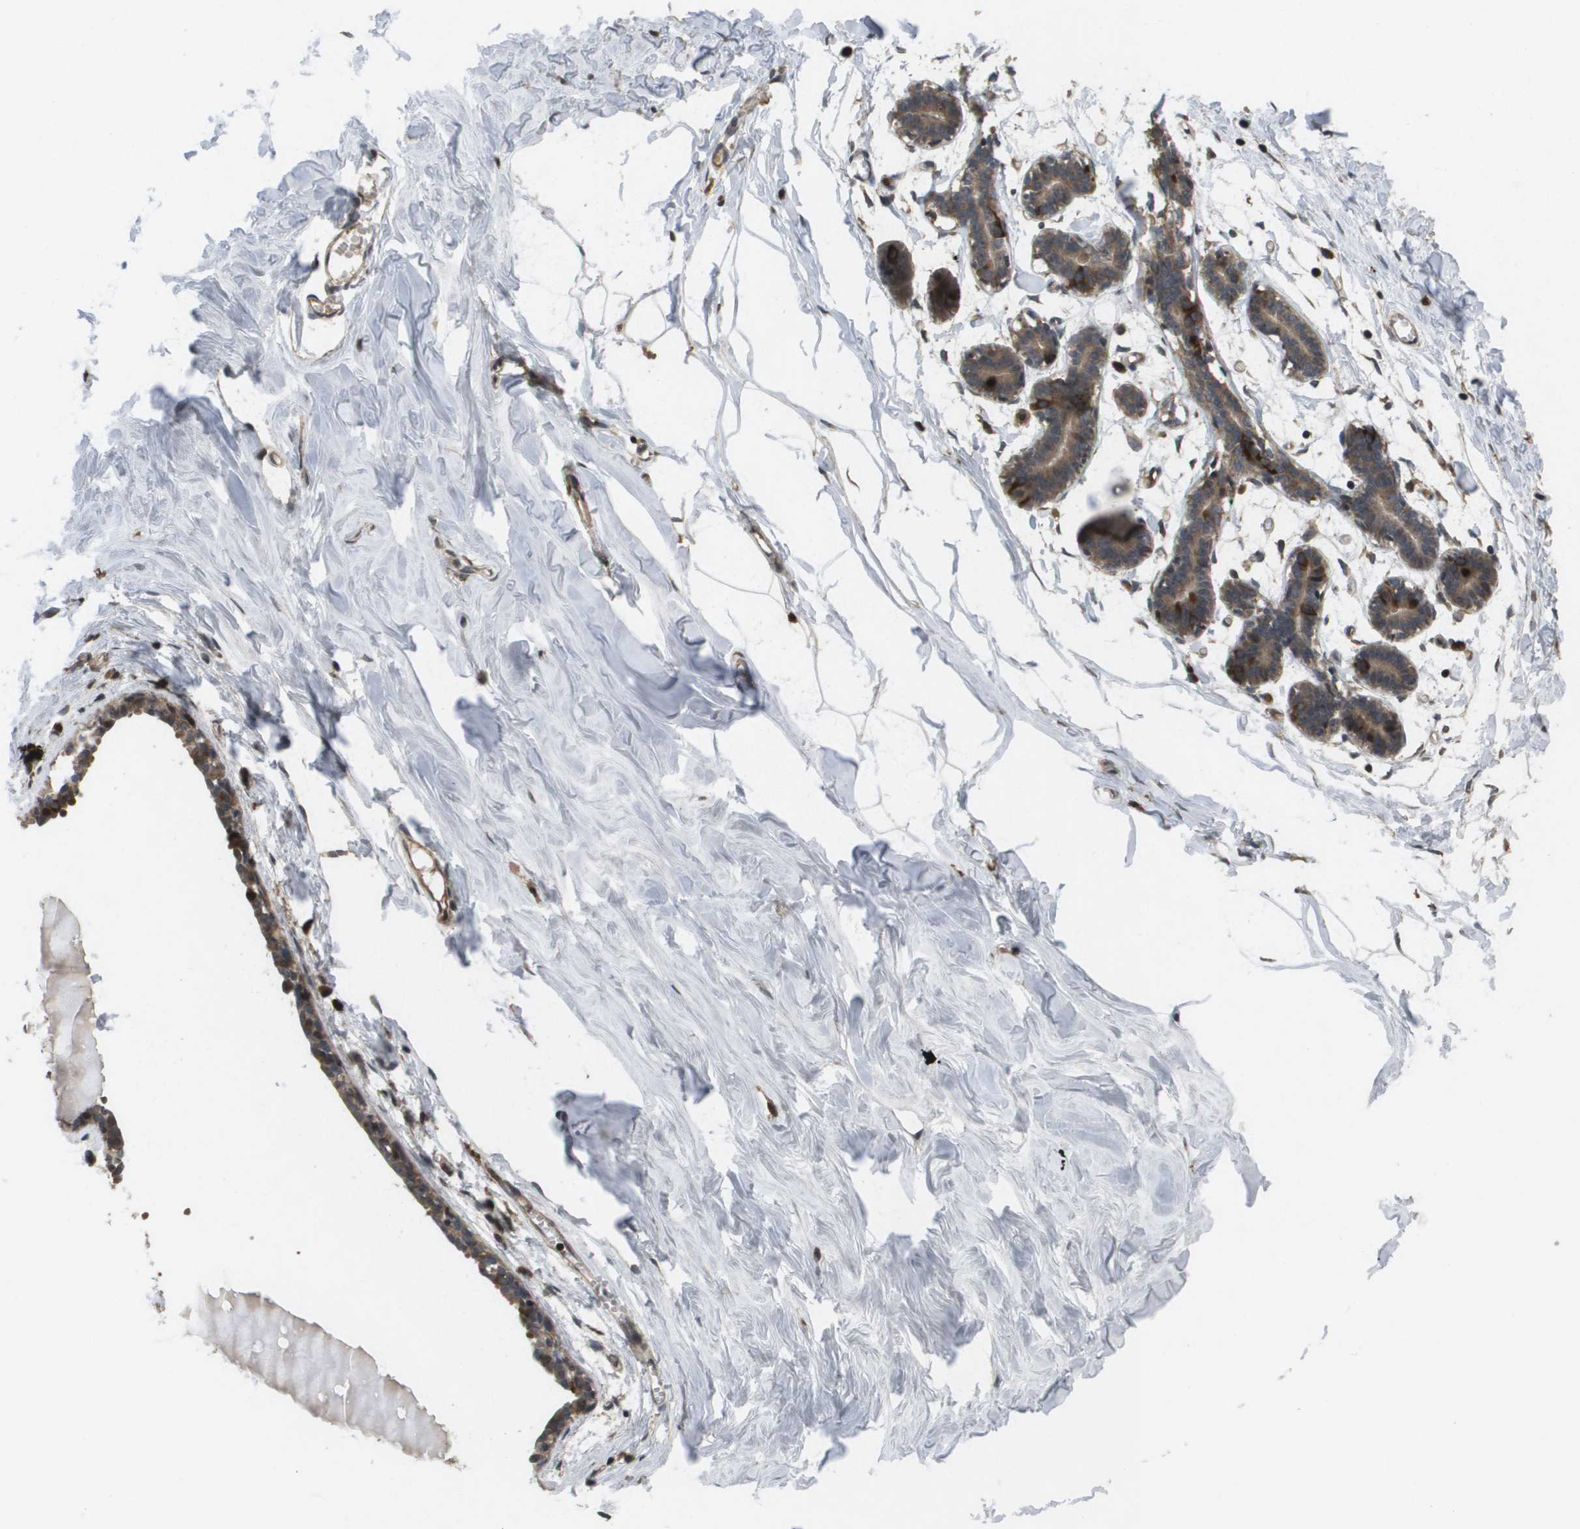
{"staining": {"intensity": "negative", "quantity": "none", "location": "none"}, "tissue": "breast", "cell_type": "Adipocytes", "image_type": "normal", "snomed": [{"axis": "morphology", "description": "Normal tissue, NOS"}, {"axis": "topography", "description": "Breast"}], "caption": "The histopathology image demonstrates no significant staining in adipocytes of breast.", "gene": "KIF11", "patient": {"sex": "female", "age": 27}}